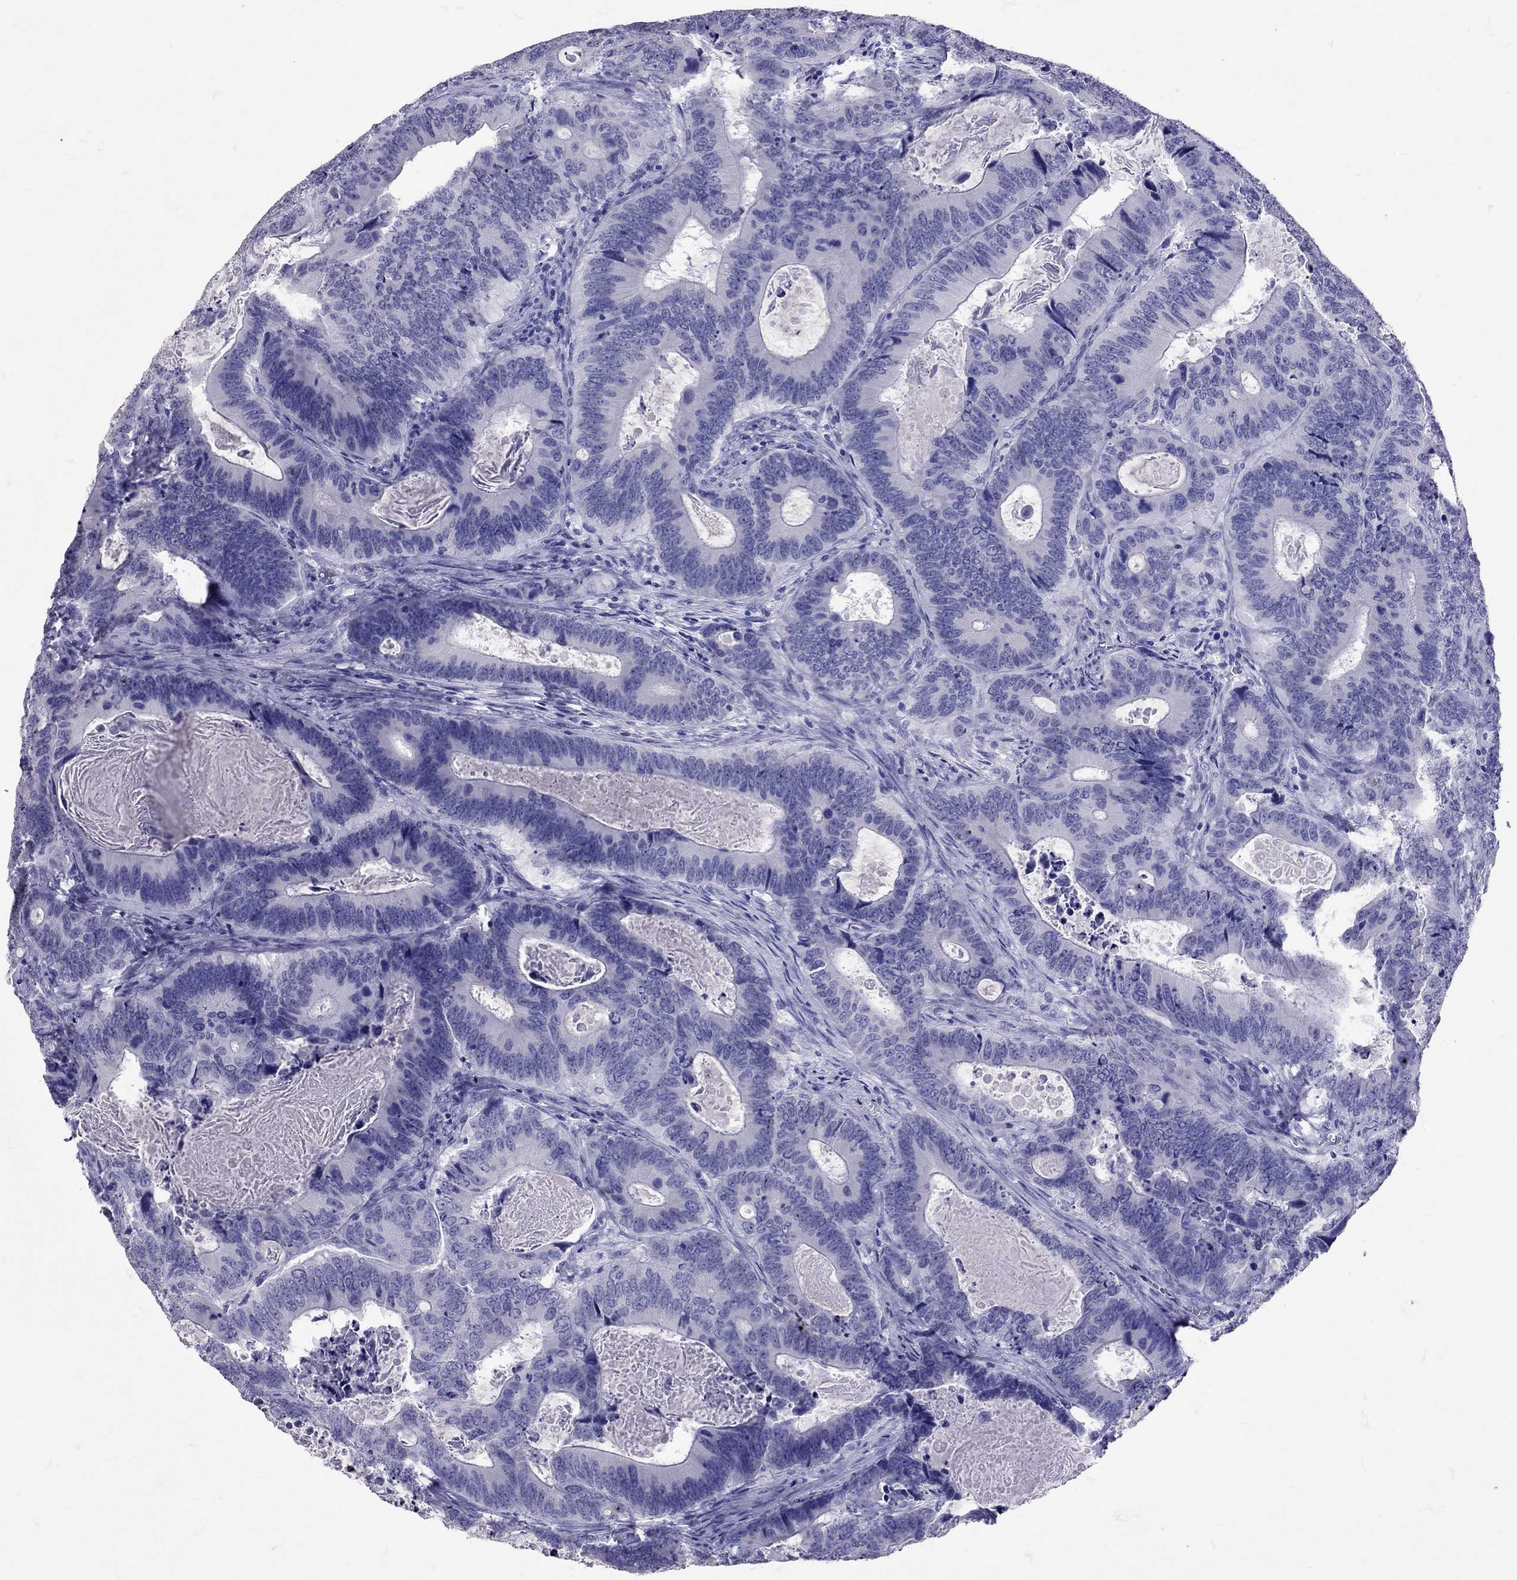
{"staining": {"intensity": "negative", "quantity": "none", "location": "none"}, "tissue": "colorectal cancer", "cell_type": "Tumor cells", "image_type": "cancer", "snomed": [{"axis": "morphology", "description": "Adenocarcinoma, NOS"}, {"axis": "topography", "description": "Colon"}], "caption": "A photomicrograph of colorectal cancer (adenocarcinoma) stained for a protein displays no brown staining in tumor cells.", "gene": "AVP", "patient": {"sex": "female", "age": 82}}